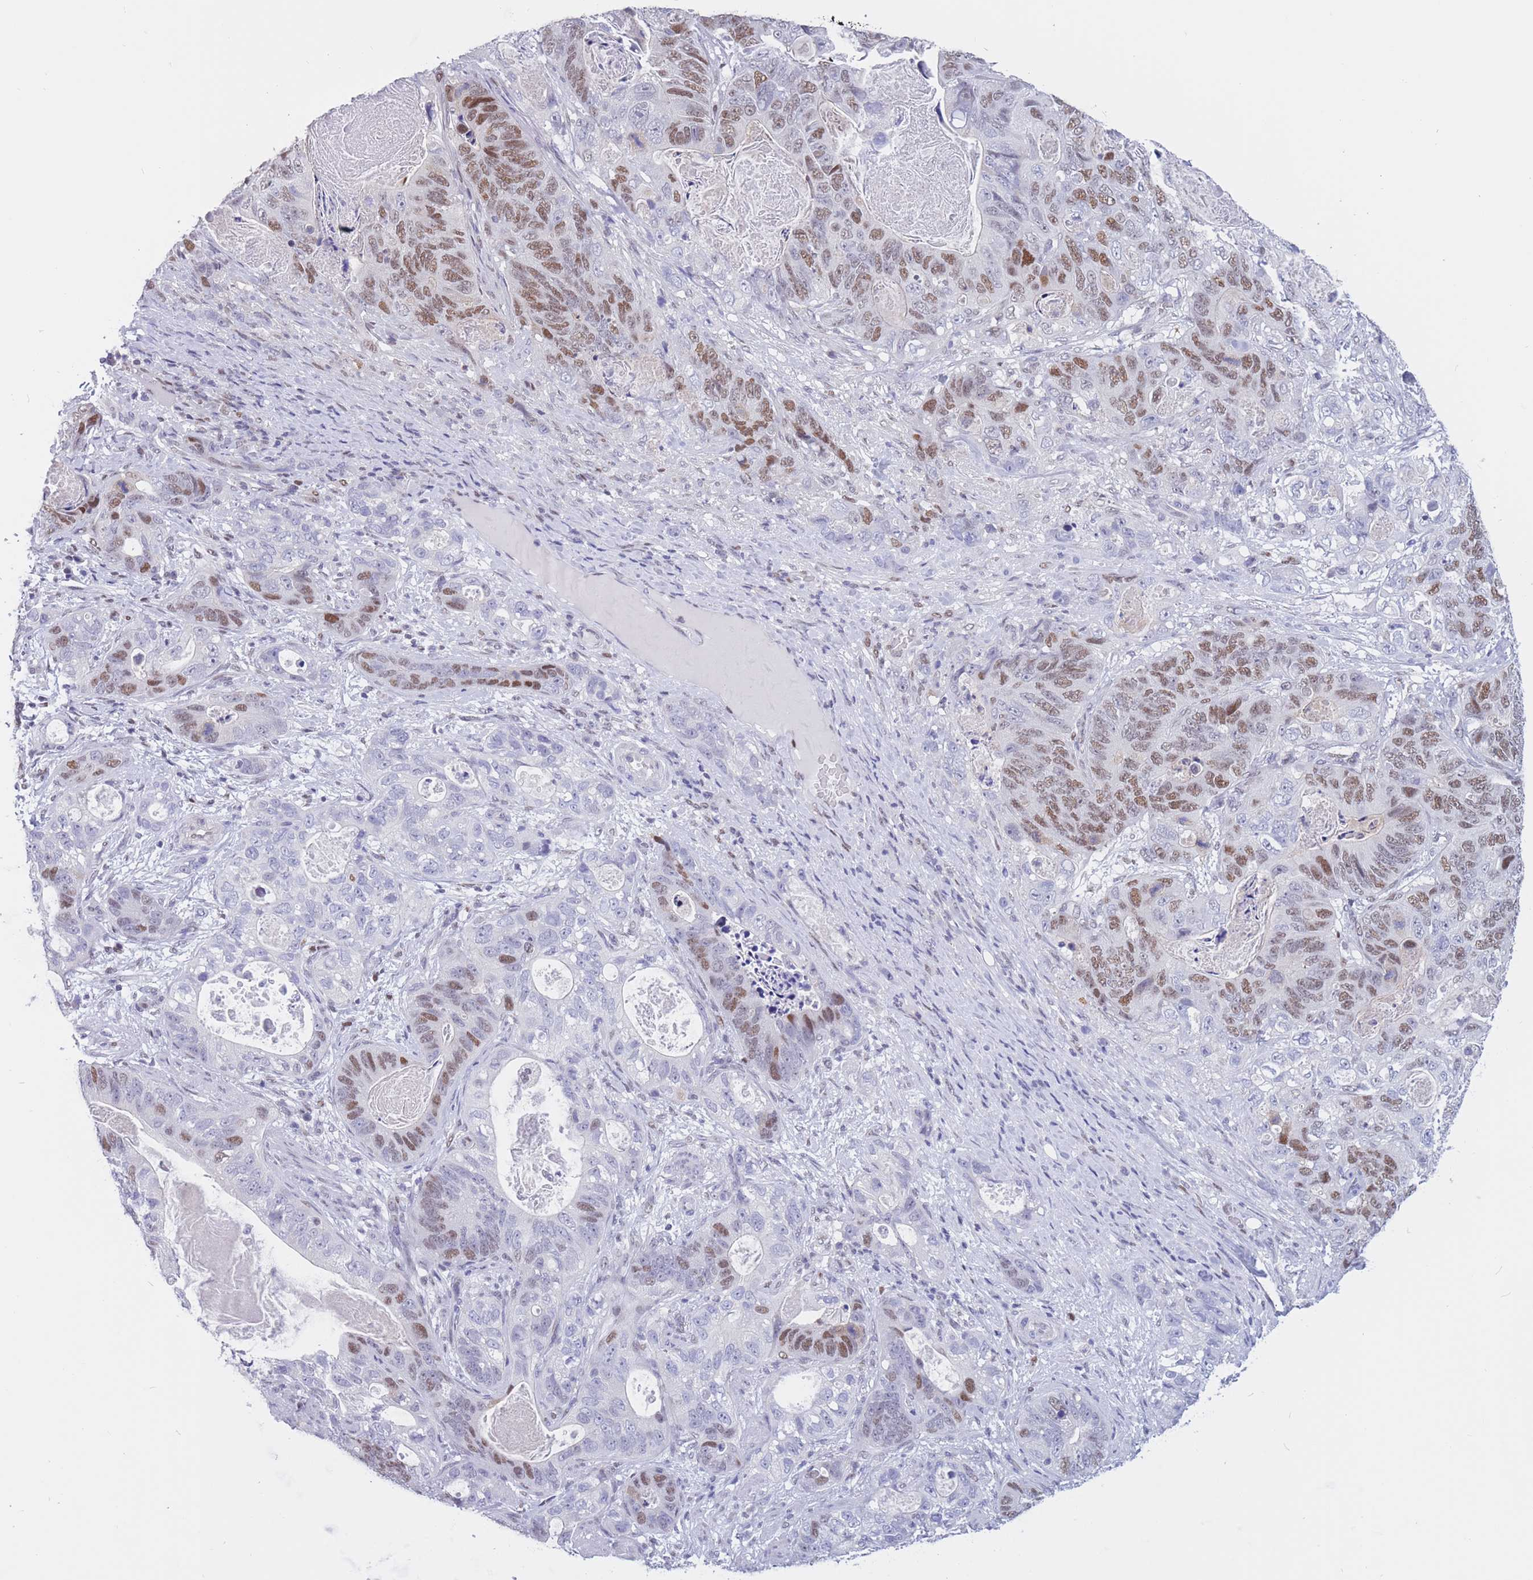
{"staining": {"intensity": "moderate", "quantity": "25%-75%", "location": "nuclear"}, "tissue": "stomach cancer", "cell_type": "Tumor cells", "image_type": "cancer", "snomed": [{"axis": "morphology", "description": "Normal tissue, NOS"}, {"axis": "morphology", "description": "Adenocarcinoma, NOS"}, {"axis": "topography", "description": "Stomach"}], "caption": "High-power microscopy captured an immunohistochemistry histopathology image of stomach adenocarcinoma, revealing moderate nuclear positivity in about 25%-75% of tumor cells.", "gene": "NASP", "patient": {"sex": "female", "age": 89}}